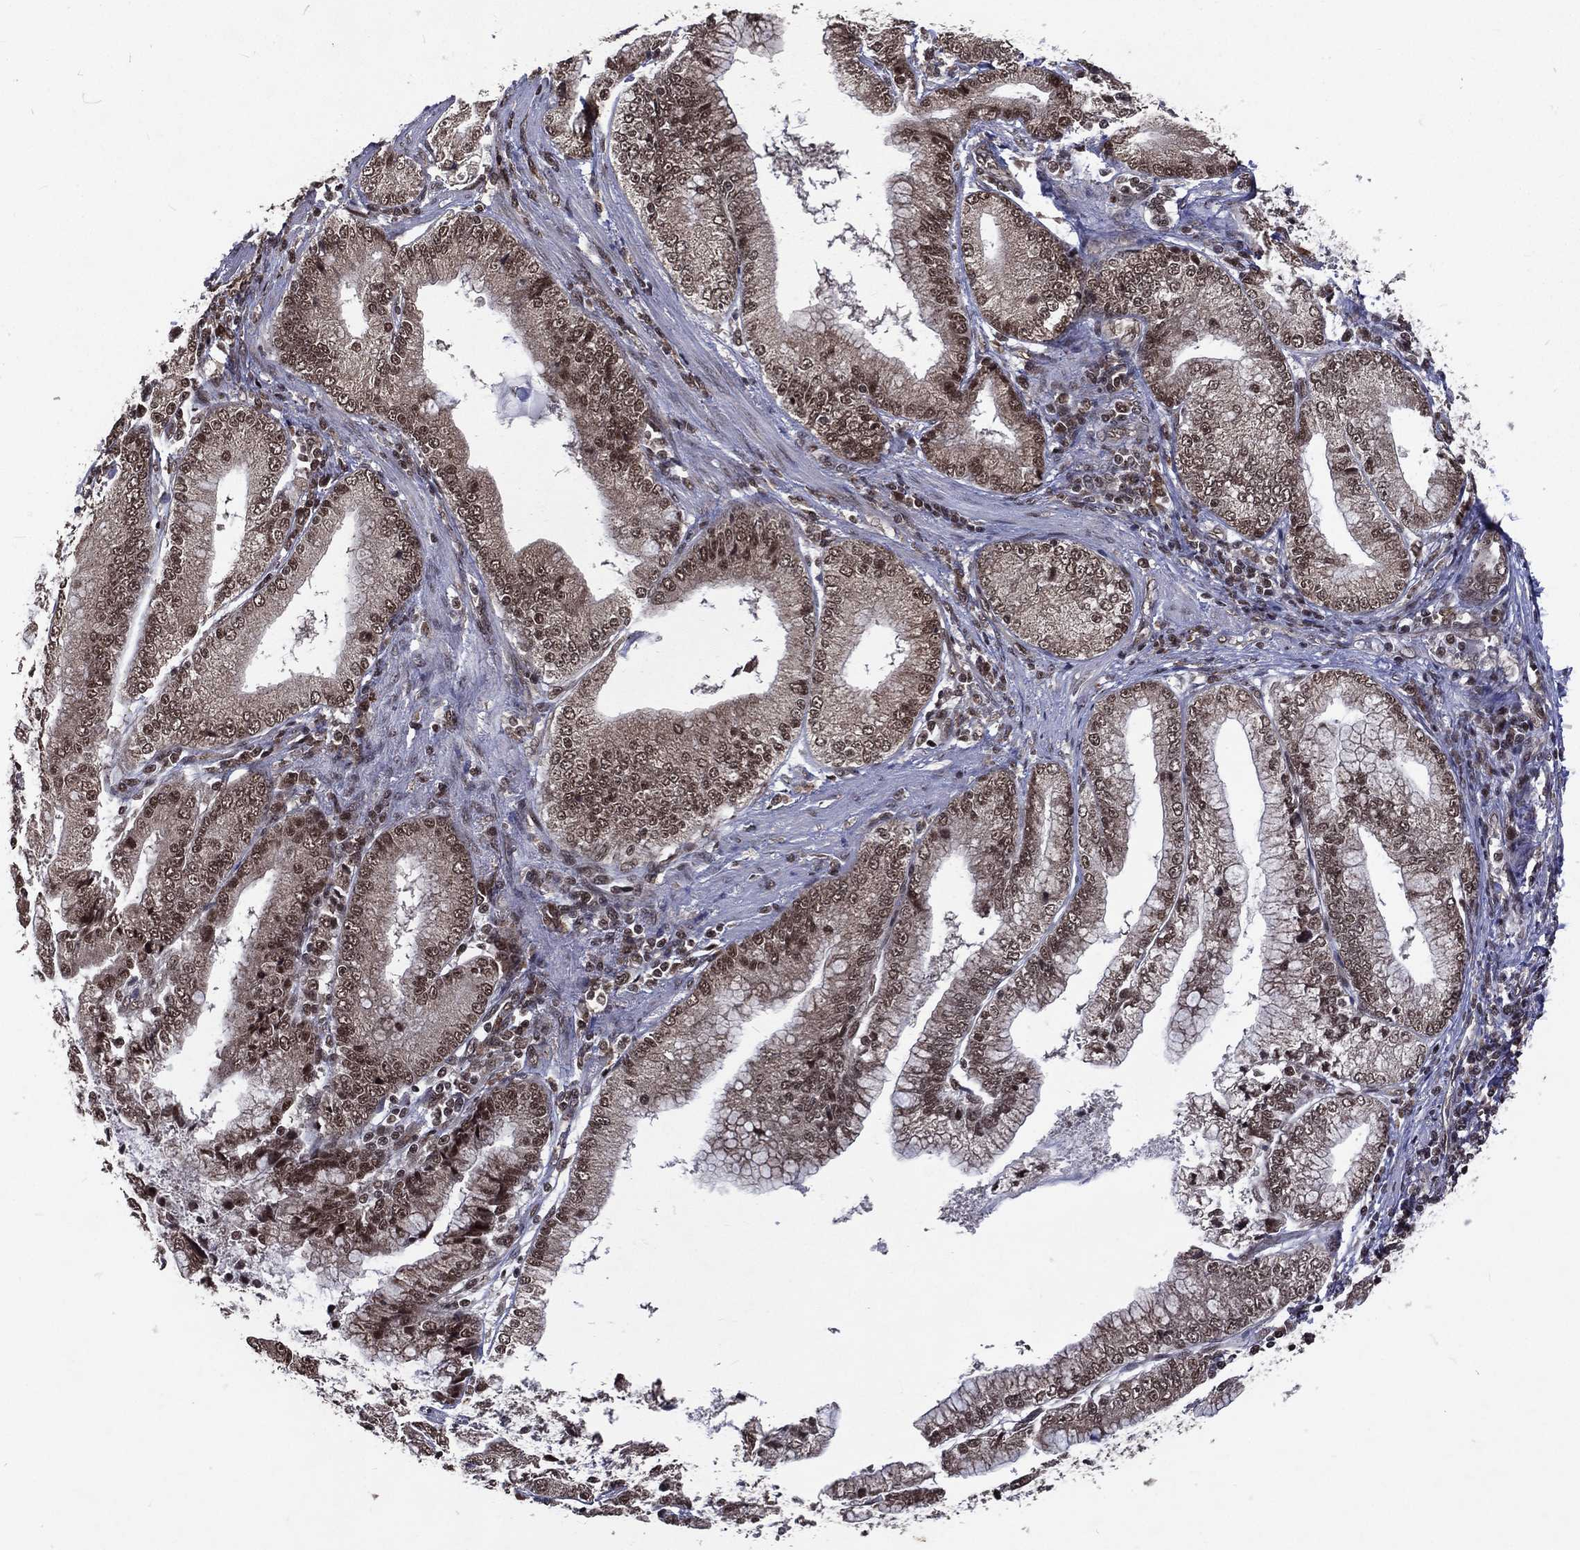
{"staining": {"intensity": "moderate", "quantity": "25%-75%", "location": "cytoplasmic/membranous,nuclear"}, "tissue": "stomach cancer", "cell_type": "Tumor cells", "image_type": "cancer", "snomed": [{"axis": "morphology", "description": "Adenocarcinoma, NOS"}, {"axis": "topography", "description": "Stomach, upper"}], "caption": "A brown stain labels moderate cytoplasmic/membranous and nuclear expression of a protein in human stomach cancer tumor cells. Using DAB (brown) and hematoxylin (blue) stains, captured at high magnification using brightfield microscopy.", "gene": "DMAP1", "patient": {"sex": "female", "age": 74}}